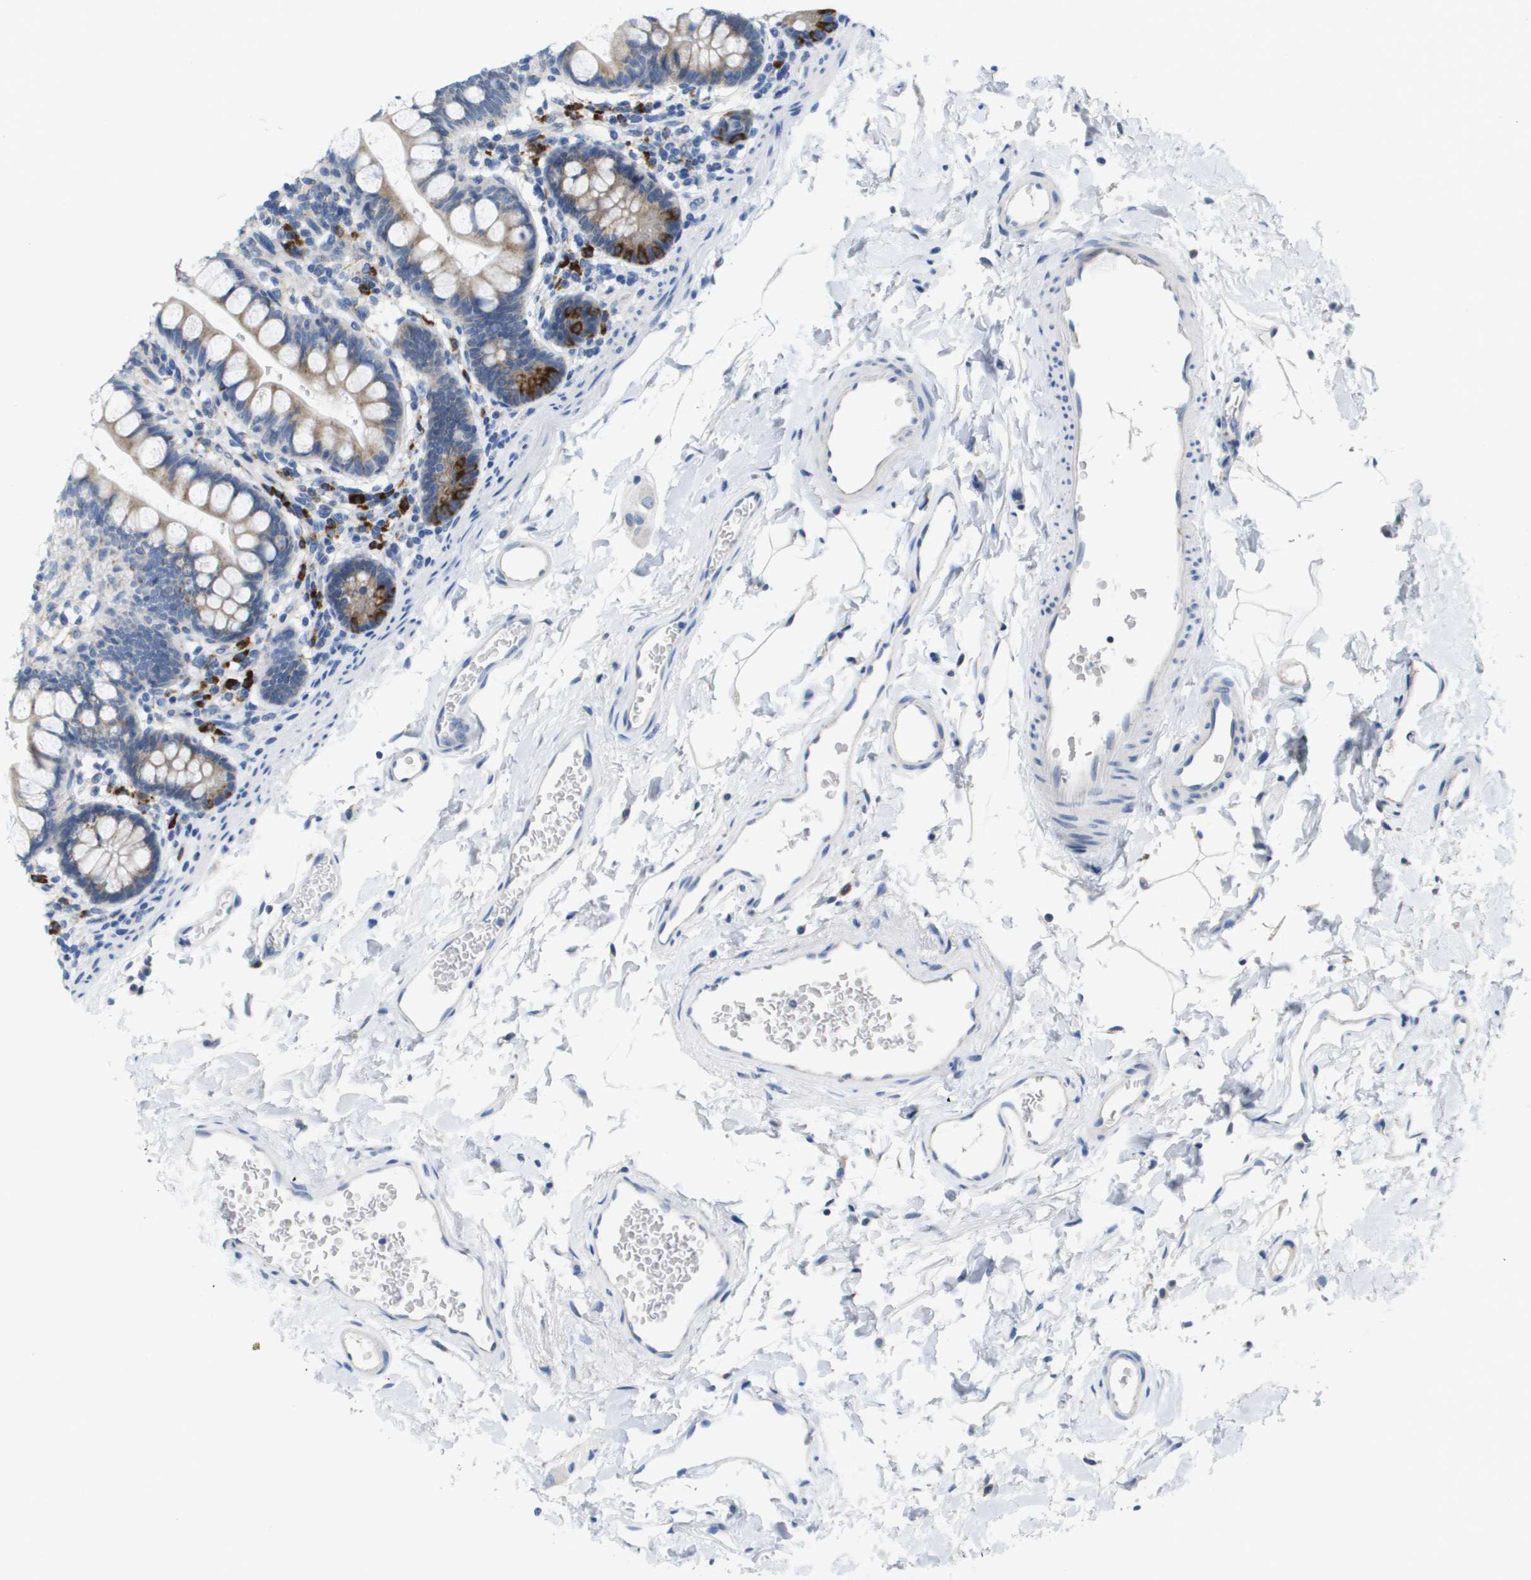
{"staining": {"intensity": "strong", "quantity": "<25%", "location": "cytoplasmic/membranous"}, "tissue": "small intestine", "cell_type": "Glandular cells", "image_type": "normal", "snomed": [{"axis": "morphology", "description": "Normal tissue, NOS"}, {"axis": "topography", "description": "Small intestine"}], "caption": "DAB immunohistochemical staining of benign human small intestine shows strong cytoplasmic/membranous protein expression in approximately <25% of glandular cells.", "gene": "CD3G", "patient": {"sex": "female", "age": 58}}